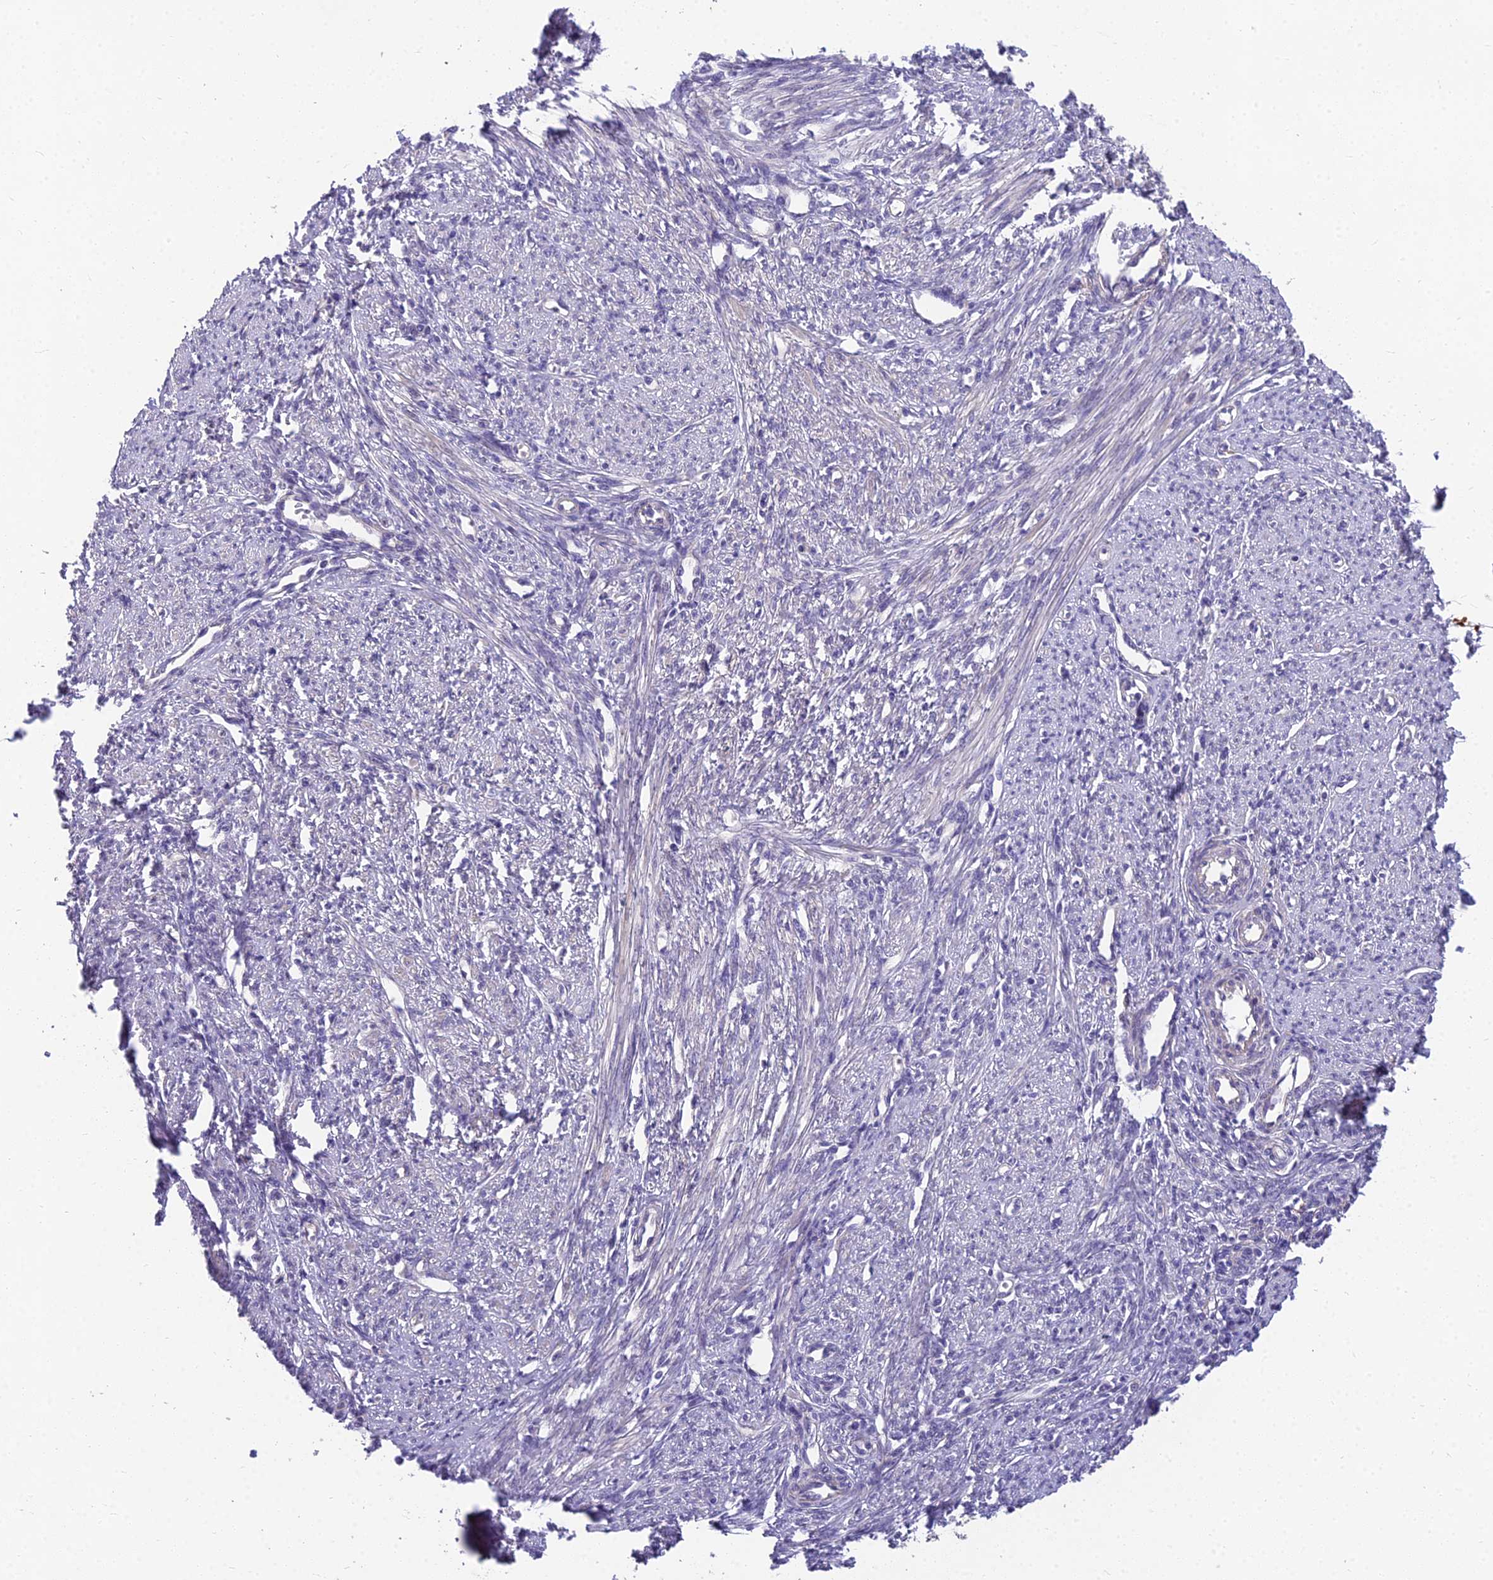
{"staining": {"intensity": "weak", "quantity": "25%-75%", "location": "cytoplasmic/membranous"}, "tissue": "smooth muscle", "cell_type": "Smooth muscle cells", "image_type": "normal", "snomed": [{"axis": "morphology", "description": "Normal tissue, NOS"}, {"axis": "topography", "description": "Smooth muscle"}, {"axis": "topography", "description": "Uterus"}], "caption": "This micrograph shows immunohistochemistry (IHC) staining of benign smooth muscle, with low weak cytoplasmic/membranous expression in about 25%-75% of smooth muscle cells.", "gene": "ZNF333", "patient": {"sex": "female", "age": 59}}